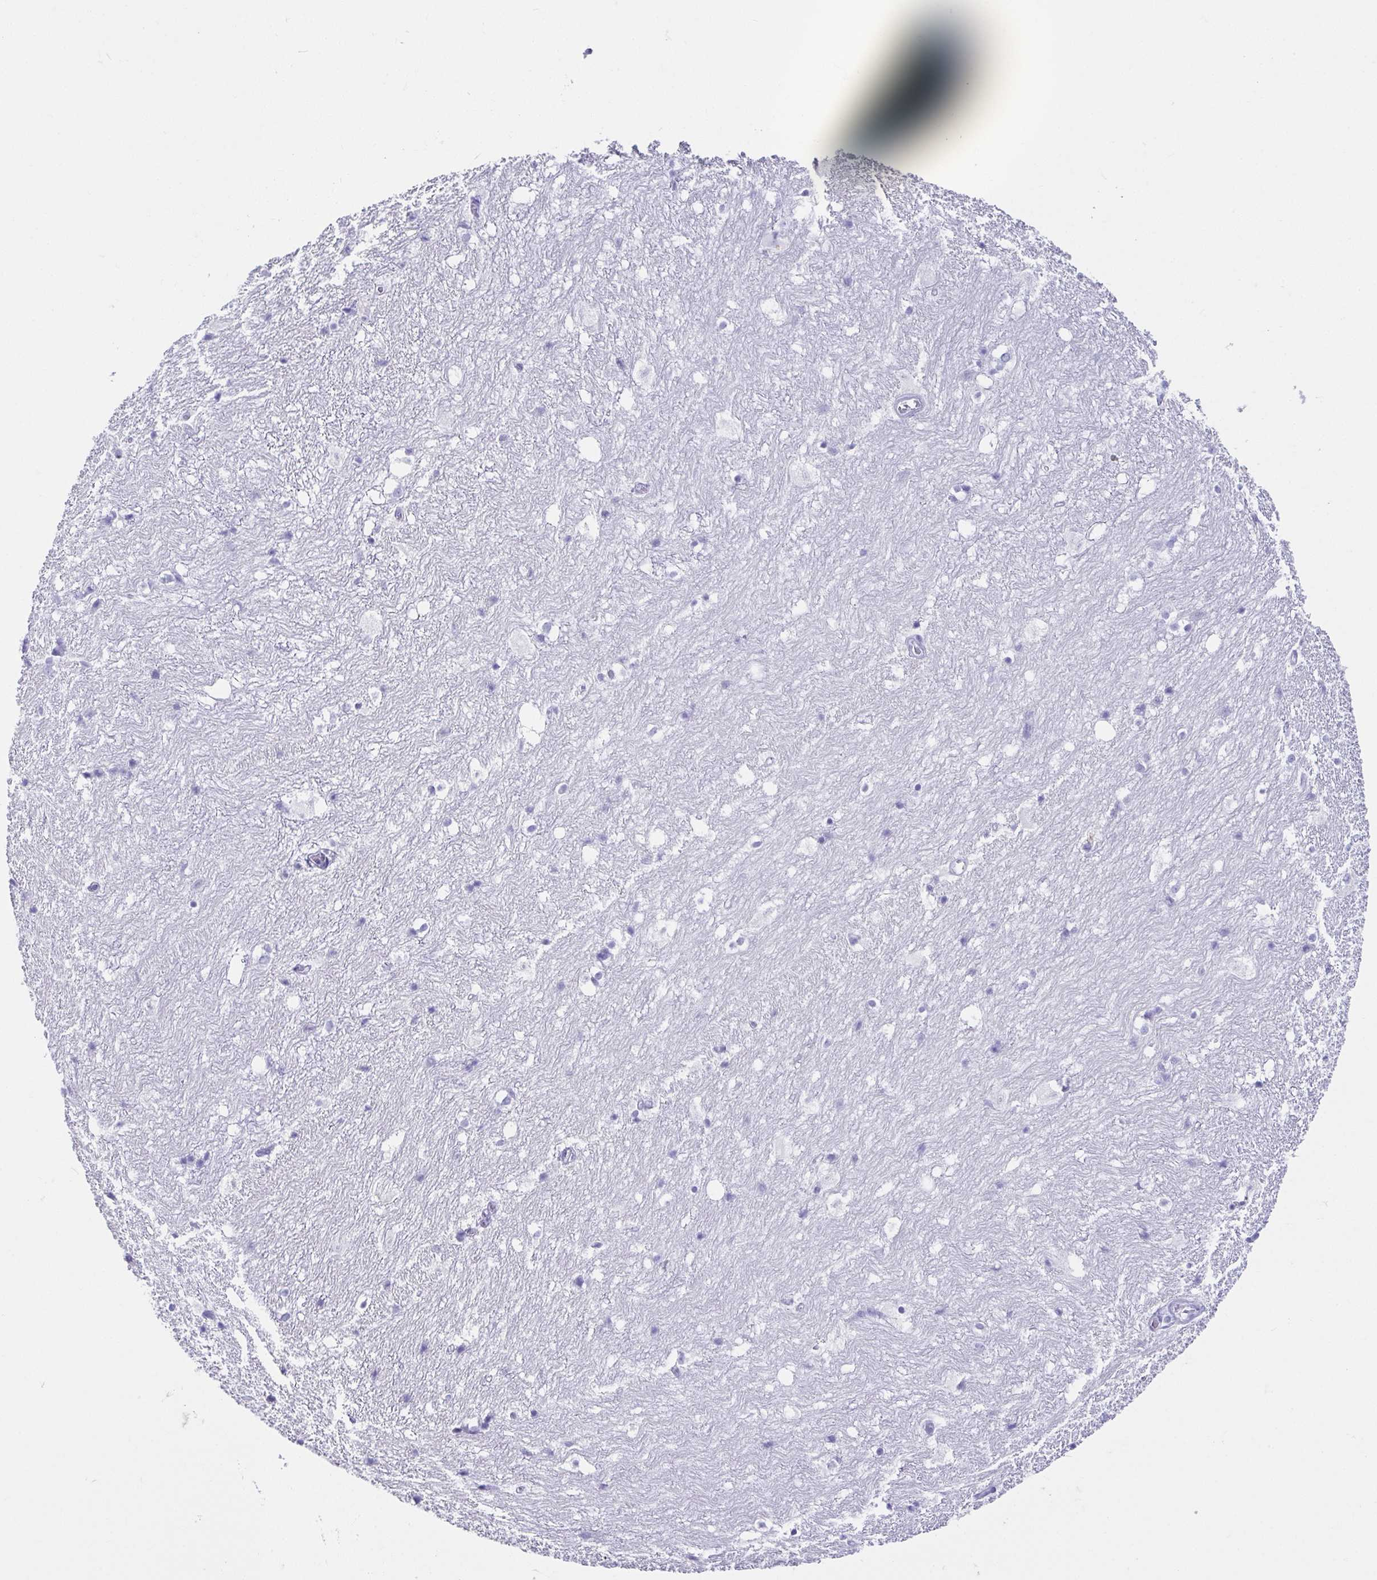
{"staining": {"intensity": "negative", "quantity": "none", "location": "none"}, "tissue": "hippocampus", "cell_type": "Glial cells", "image_type": "normal", "snomed": [{"axis": "morphology", "description": "Normal tissue, NOS"}, {"axis": "topography", "description": "Hippocampus"}], "caption": "An image of human hippocampus is negative for staining in glial cells.", "gene": "CD164L2", "patient": {"sex": "female", "age": 52}}